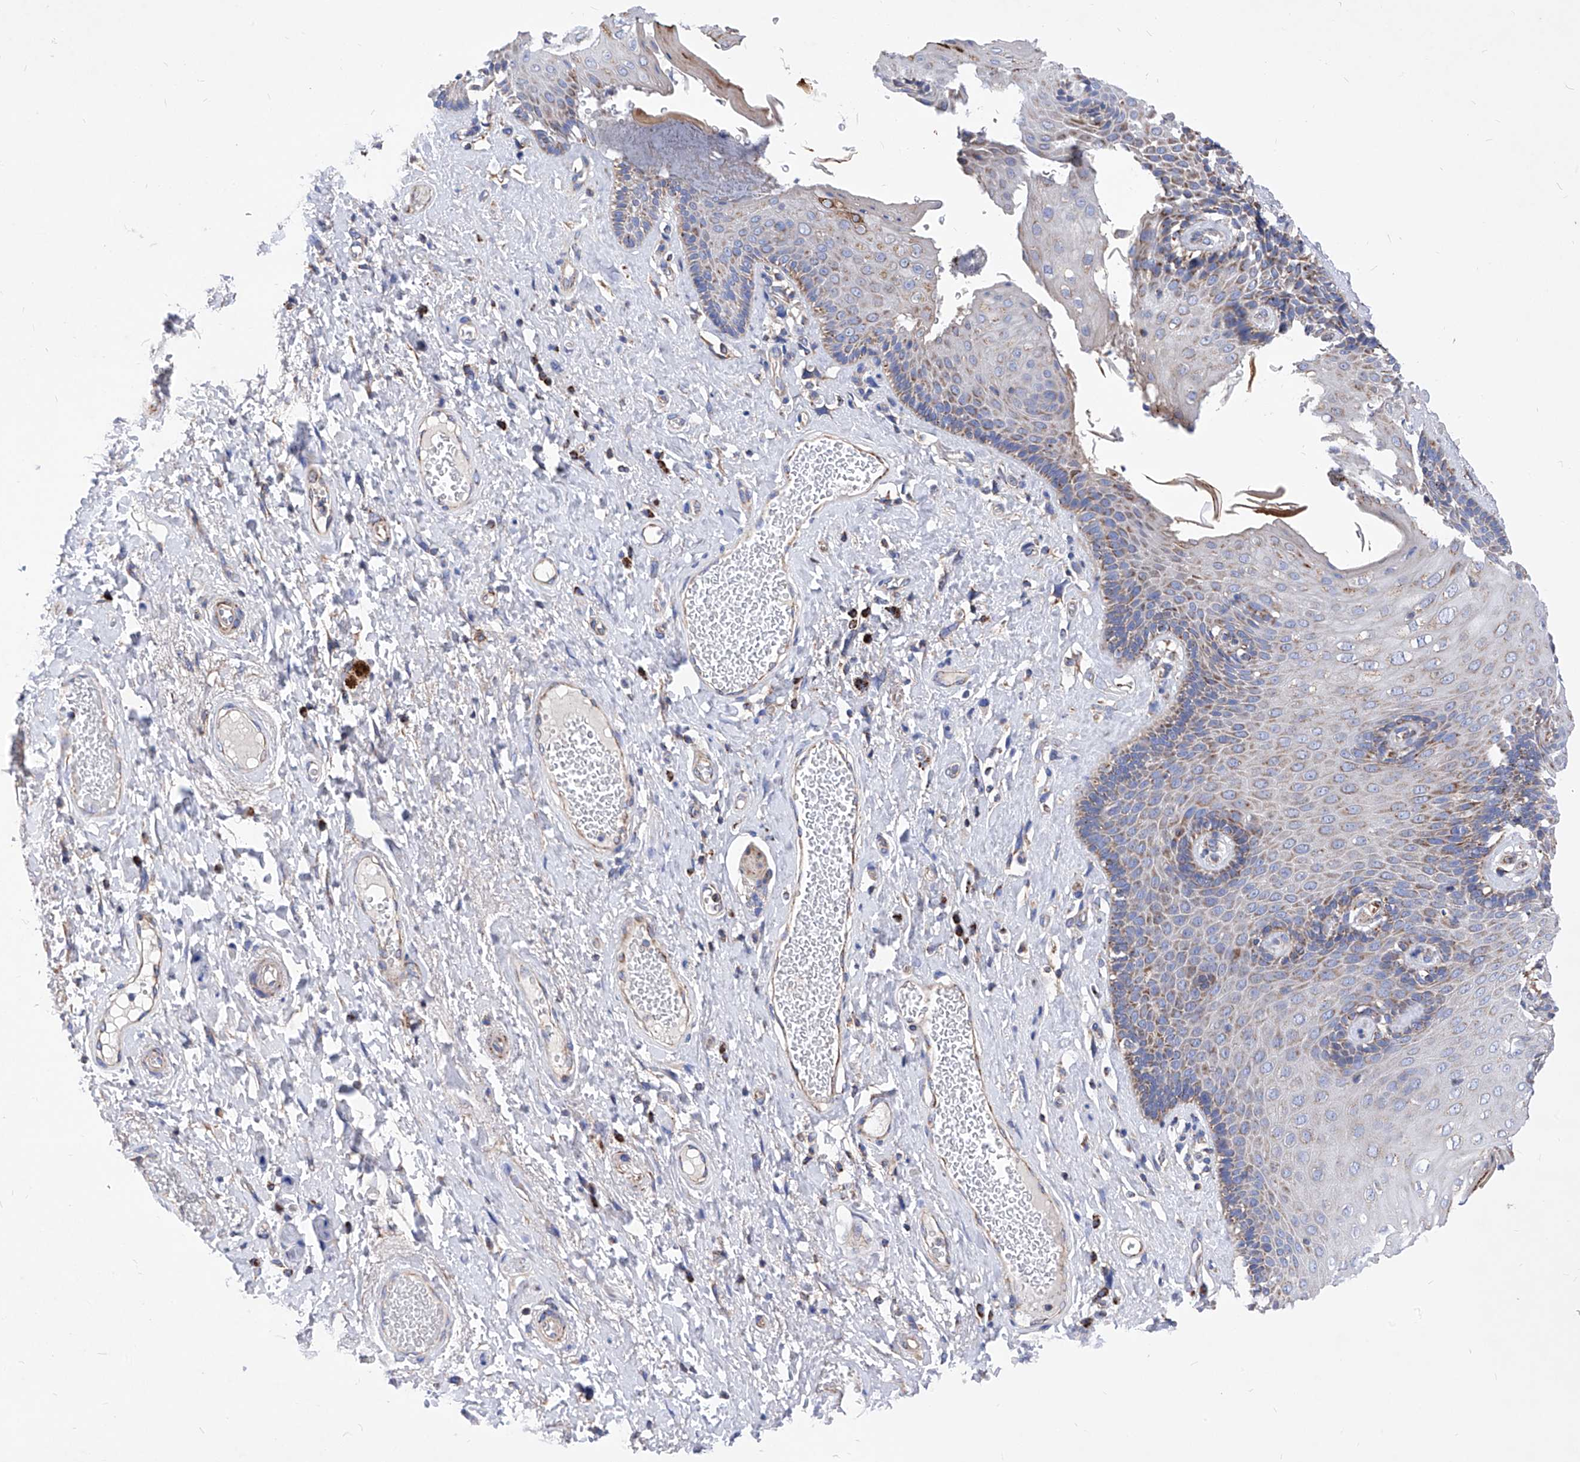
{"staining": {"intensity": "moderate", "quantity": ">75%", "location": "cytoplasmic/membranous"}, "tissue": "skin", "cell_type": "Epidermal cells", "image_type": "normal", "snomed": [{"axis": "morphology", "description": "Normal tissue, NOS"}, {"axis": "topography", "description": "Anal"}], "caption": "Epidermal cells demonstrate medium levels of moderate cytoplasmic/membranous staining in about >75% of cells in unremarkable human skin. The staining was performed using DAB to visualize the protein expression in brown, while the nuclei were stained in blue with hematoxylin (Magnification: 20x).", "gene": "HRNR", "patient": {"sex": "male", "age": 69}}